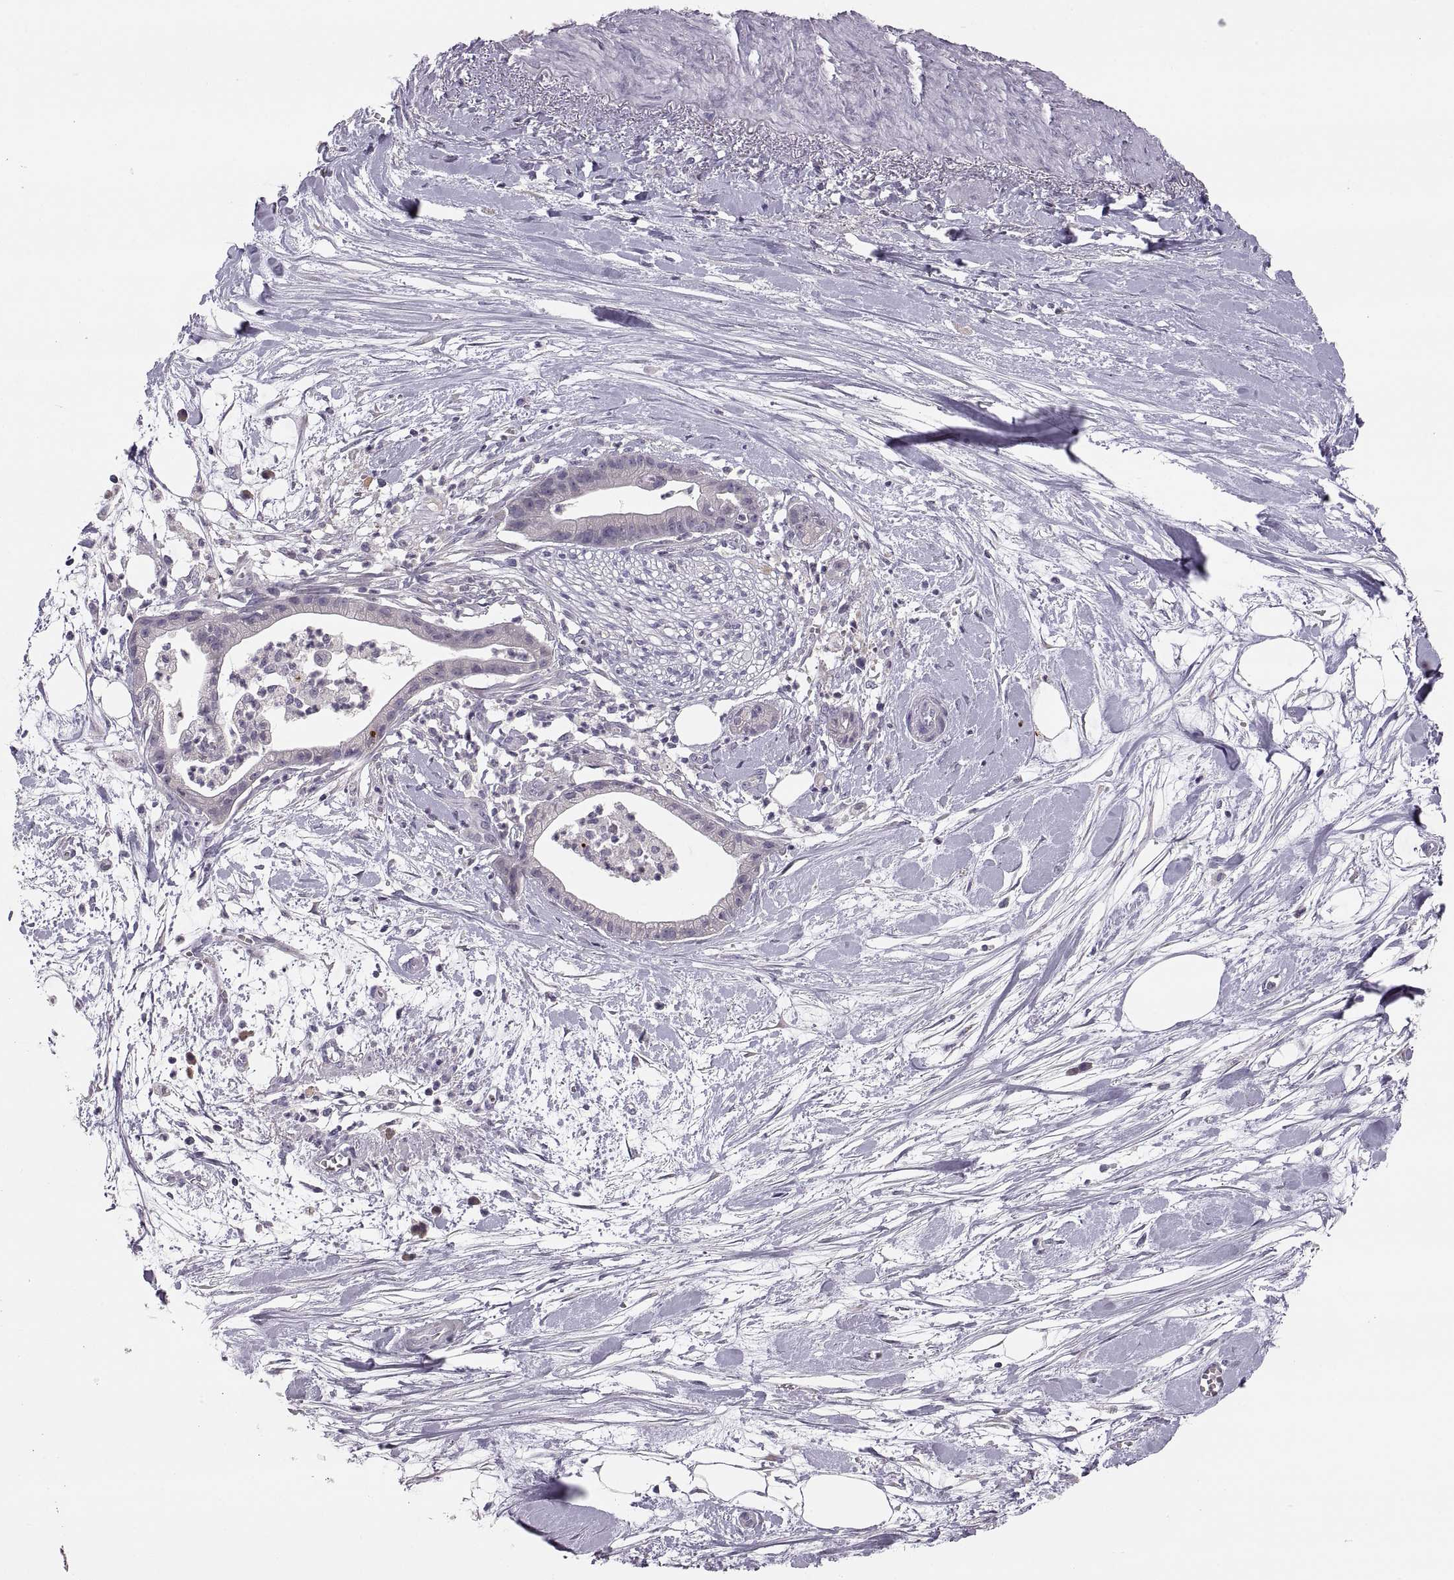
{"staining": {"intensity": "negative", "quantity": "none", "location": "none"}, "tissue": "pancreatic cancer", "cell_type": "Tumor cells", "image_type": "cancer", "snomed": [{"axis": "morphology", "description": "Normal tissue, NOS"}, {"axis": "morphology", "description": "Adenocarcinoma, NOS"}, {"axis": "topography", "description": "Lymph node"}, {"axis": "topography", "description": "Pancreas"}], "caption": "Immunohistochemistry photomicrograph of neoplastic tissue: pancreatic cancer stained with DAB (3,3'-diaminobenzidine) demonstrates no significant protein expression in tumor cells.", "gene": "ADH6", "patient": {"sex": "female", "age": 58}}